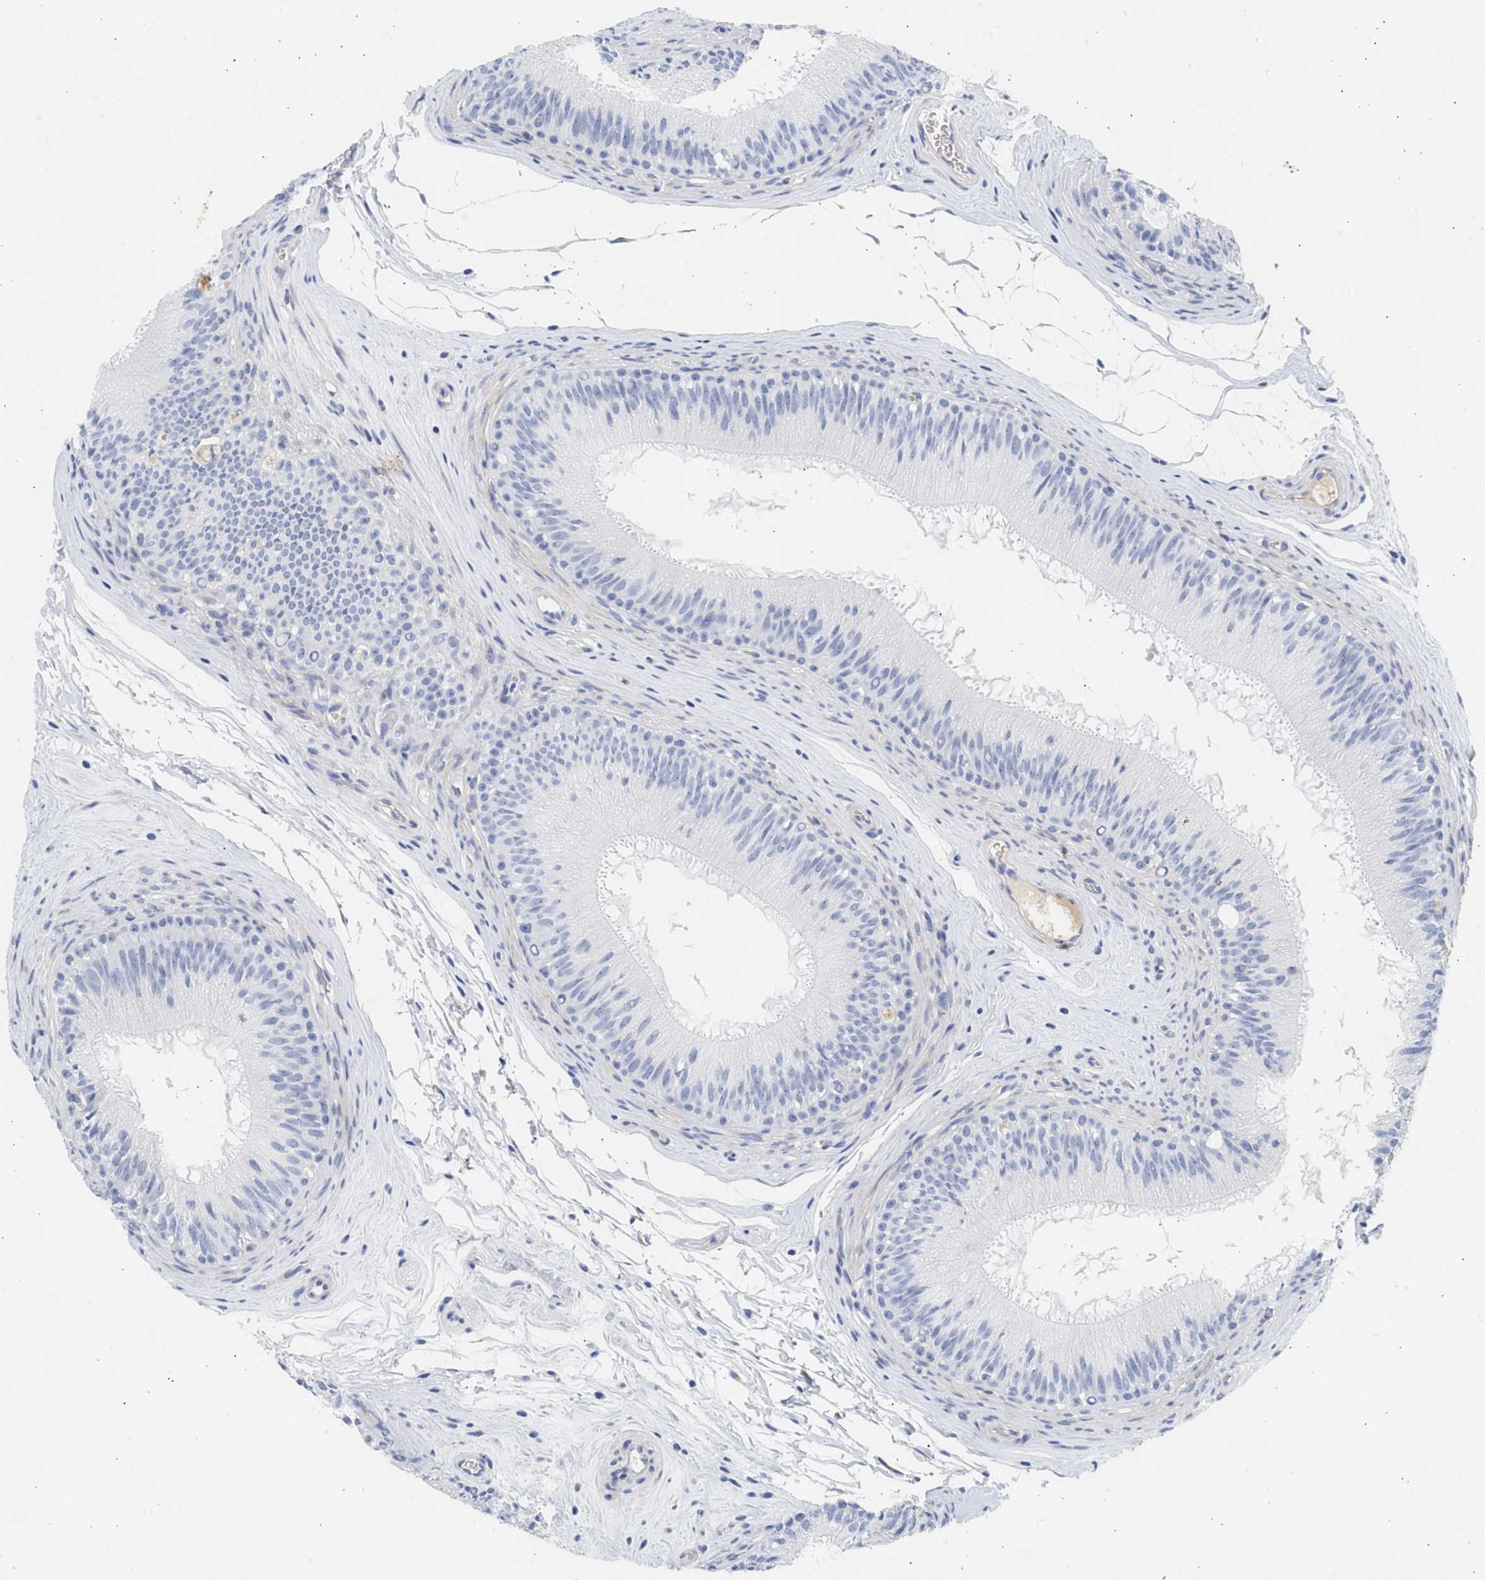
{"staining": {"intensity": "negative", "quantity": "none", "location": "none"}, "tissue": "epididymis", "cell_type": "Glandular cells", "image_type": "normal", "snomed": [{"axis": "morphology", "description": "Normal tissue, NOS"}, {"axis": "topography", "description": "Testis"}, {"axis": "topography", "description": "Epididymis"}], "caption": "Epididymis stained for a protein using IHC shows no expression glandular cells.", "gene": "SPATA3", "patient": {"sex": "male", "age": 36}}